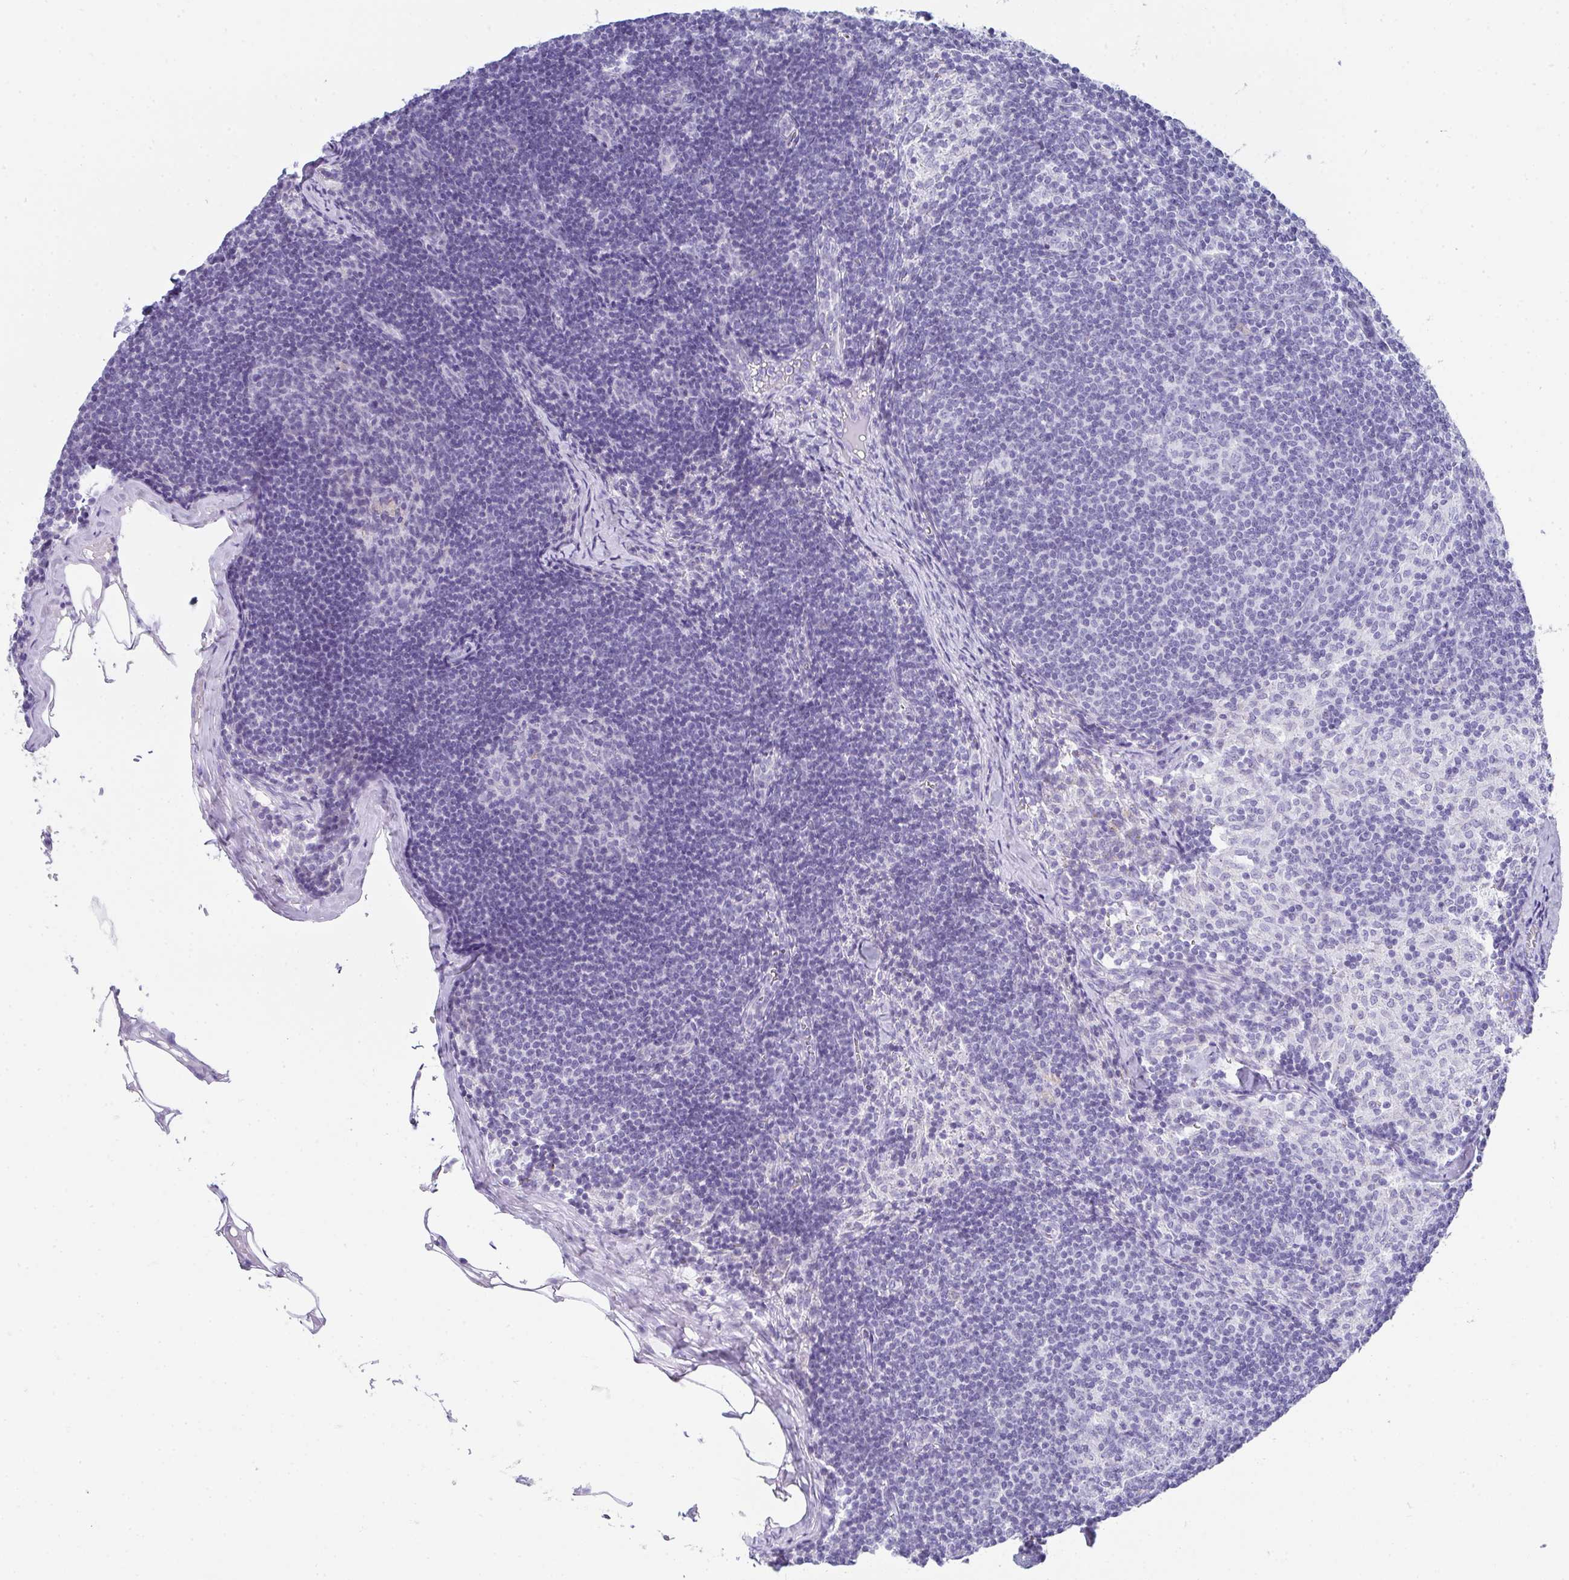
{"staining": {"intensity": "negative", "quantity": "none", "location": "none"}, "tissue": "lymph node", "cell_type": "Germinal center cells", "image_type": "normal", "snomed": [{"axis": "morphology", "description": "Normal tissue, NOS"}, {"axis": "topography", "description": "Lymph node"}], "caption": "The micrograph demonstrates no significant staining in germinal center cells of lymph node.", "gene": "RLF", "patient": {"sex": "female", "age": 31}}